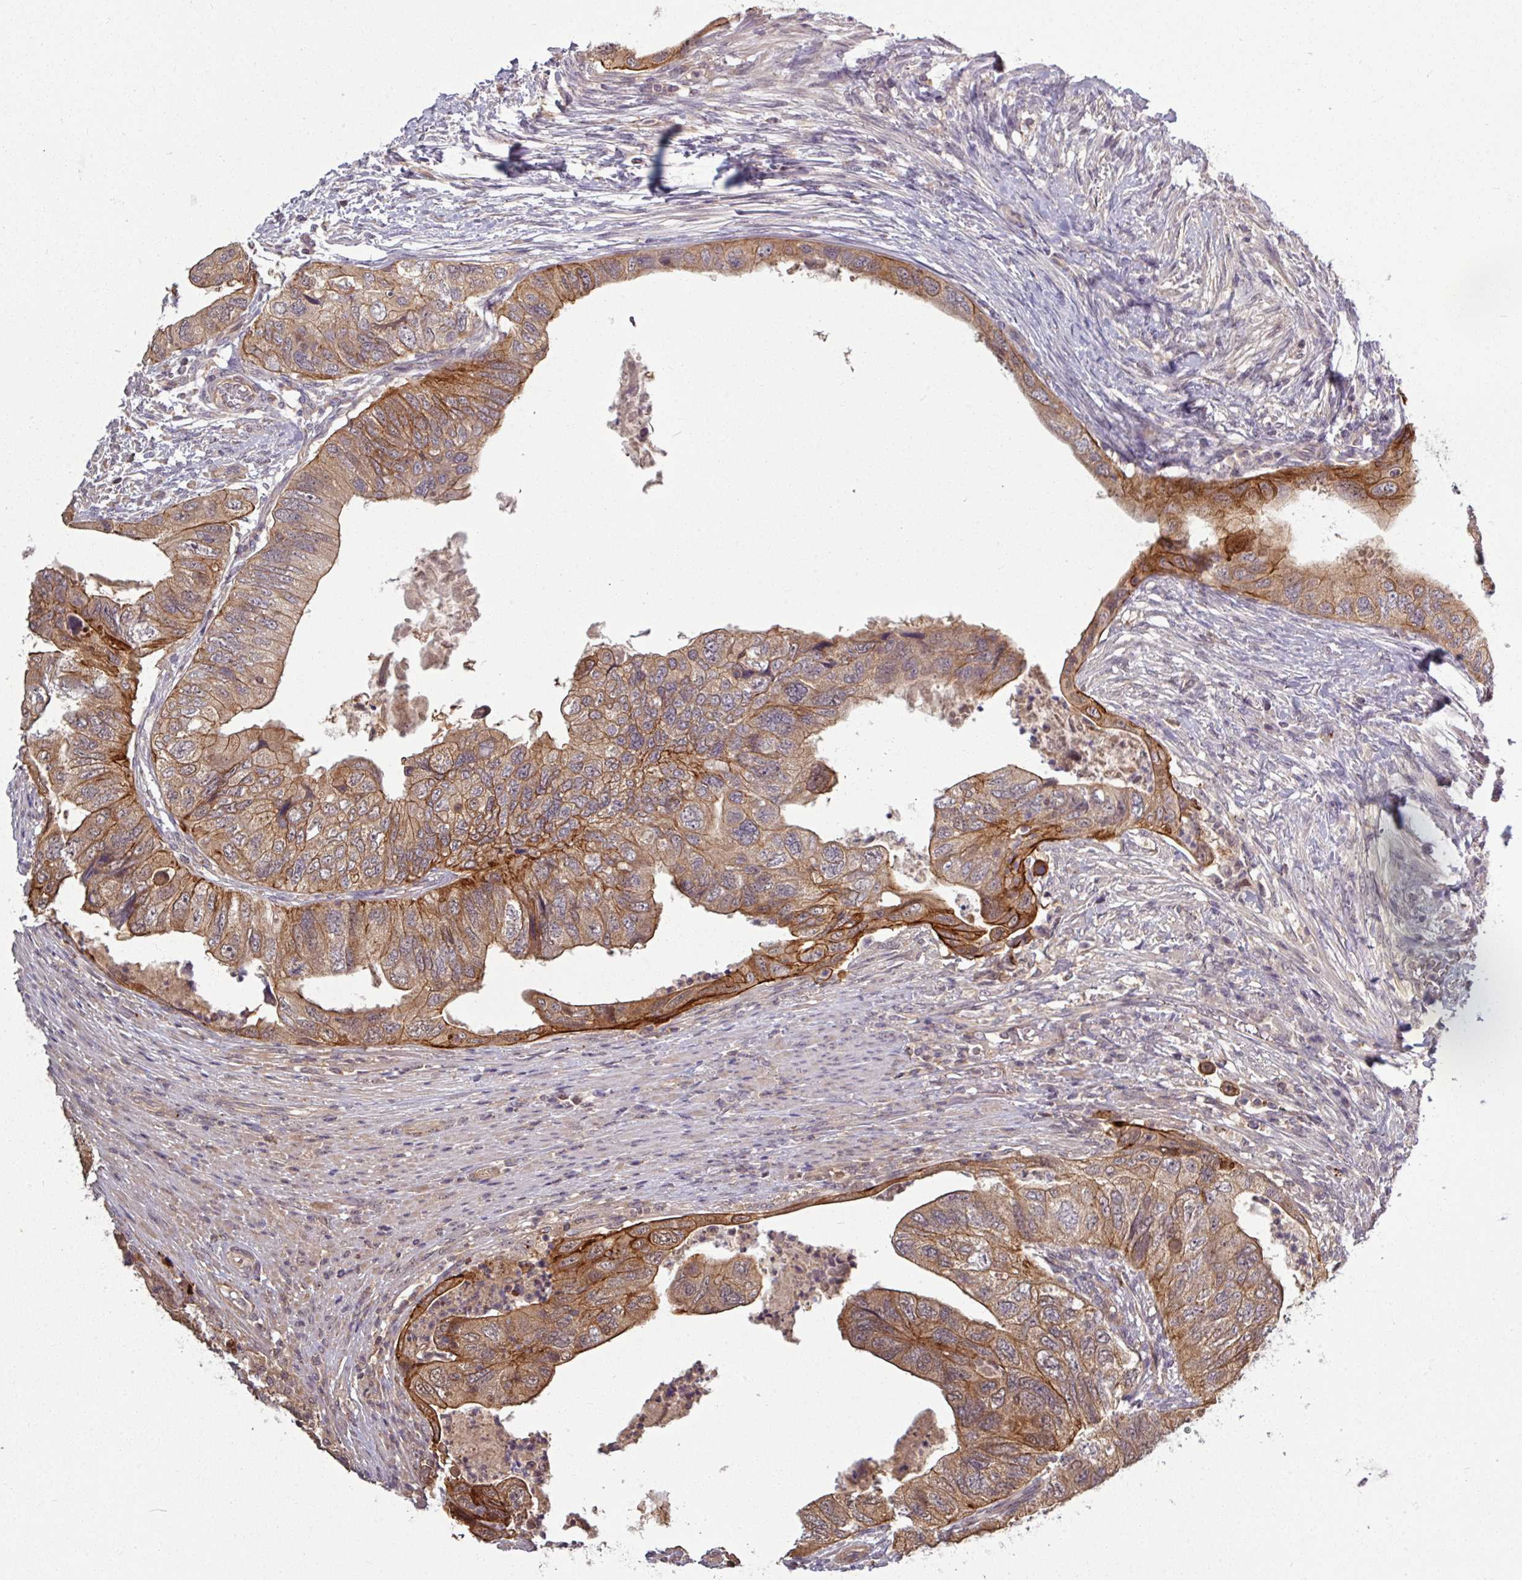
{"staining": {"intensity": "moderate", "quantity": ">75%", "location": "cytoplasmic/membranous"}, "tissue": "colorectal cancer", "cell_type": "Tumor cells", "image_type": "cancer", "snomed": [{"axis": "morphology", "description": "Adenocarcinoma, NOS"}, {"axis": "topography", "description": "Rectum"}], "caption": "Immunohistochemical staining of adenocarcinoma (colorectal) reveals medium levels of moderate cytoplasmic/membranous positivity in approximately >75% of tumor cells.", "gene": "TUSC3", "patient": {"sex": "male", "age": 63}}